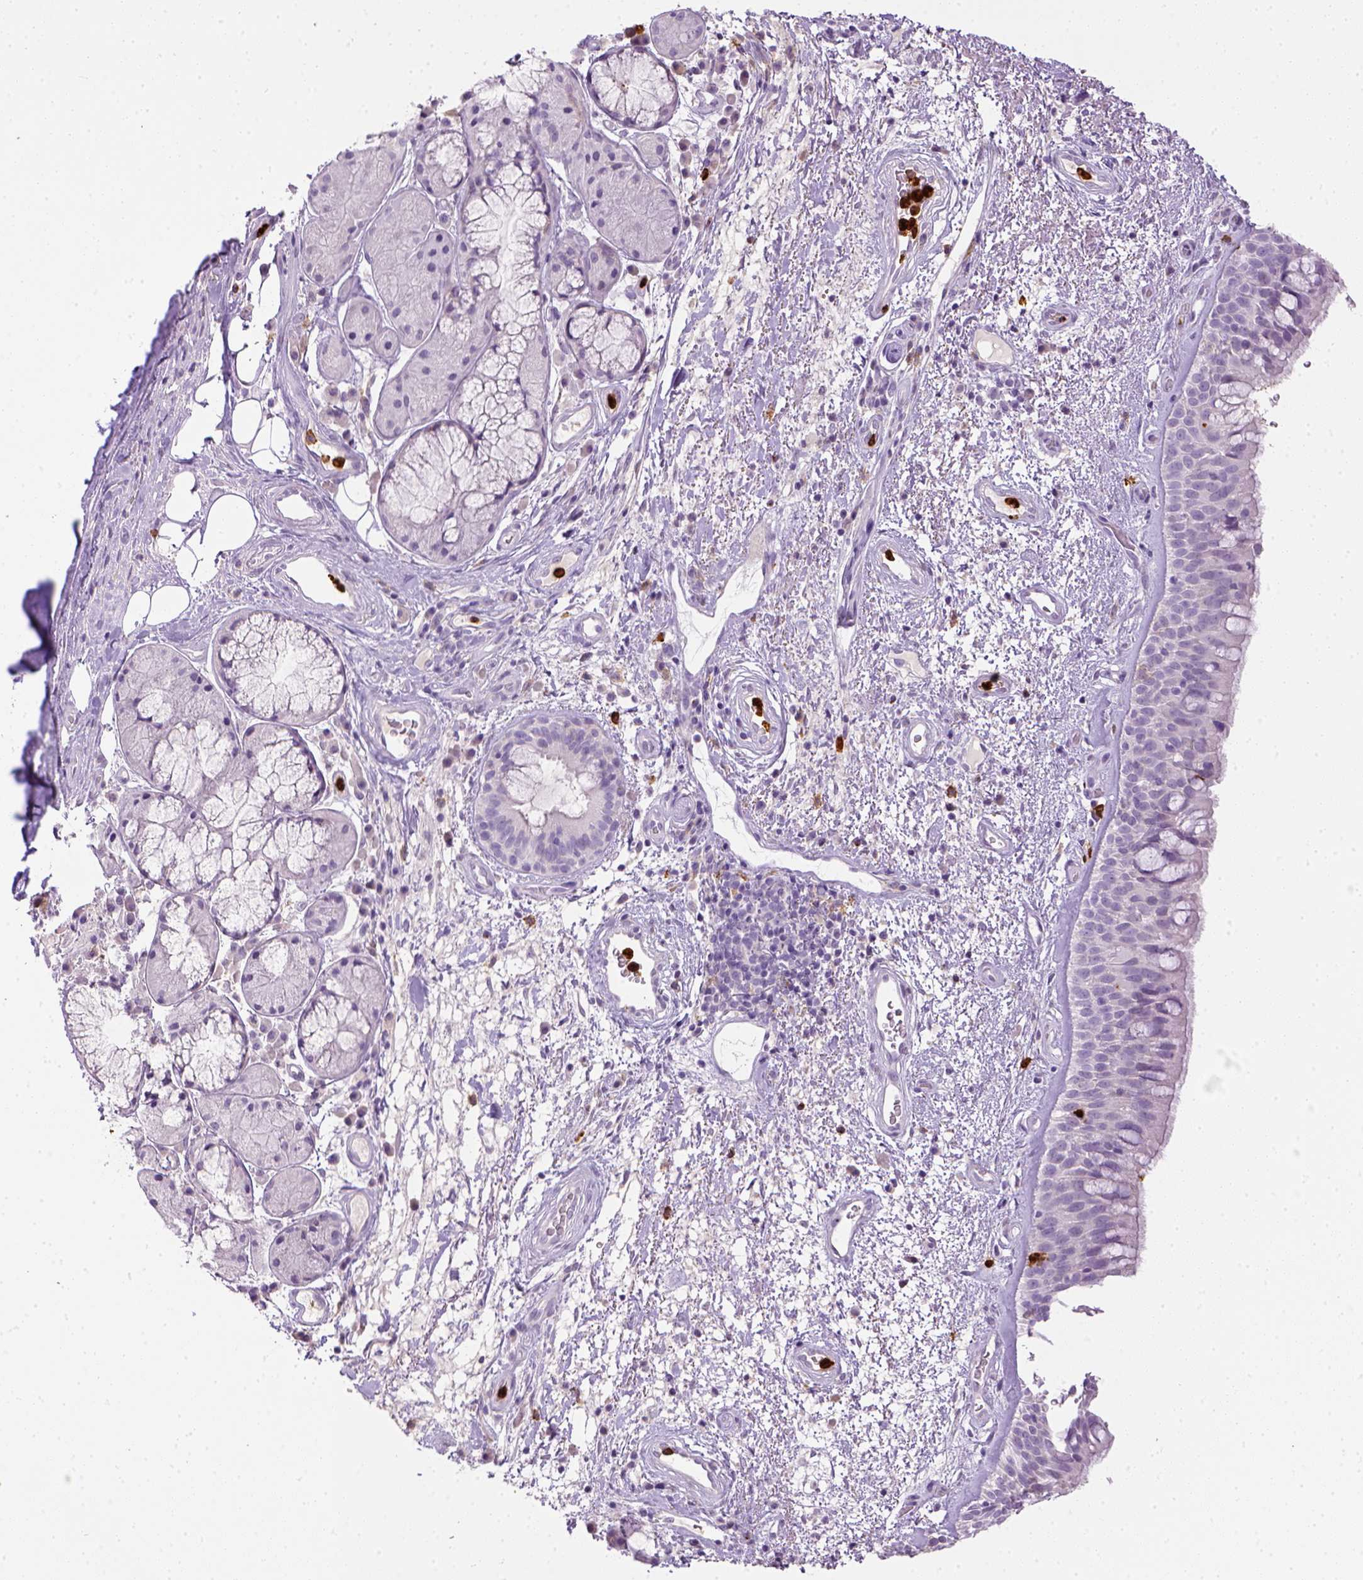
{"staining": {"intensity": "negative", "quantity": "none", "location": "none"}, "tissue": "bronchus", "cell_type": "Respiratory epithelial cells", "image_type": "normal", "snomed": [{"axis": "morphology", "description": "Normal tissue, NOS"}, {"axis": "topography", "description": "Bronchus"}], "caption": "This is an IHC image of unremarkable bronchus. There is no positivity in respiratory epithelial cells.", "gene": "ITGAM", "patient": {"sex": "male", "age": 48}}